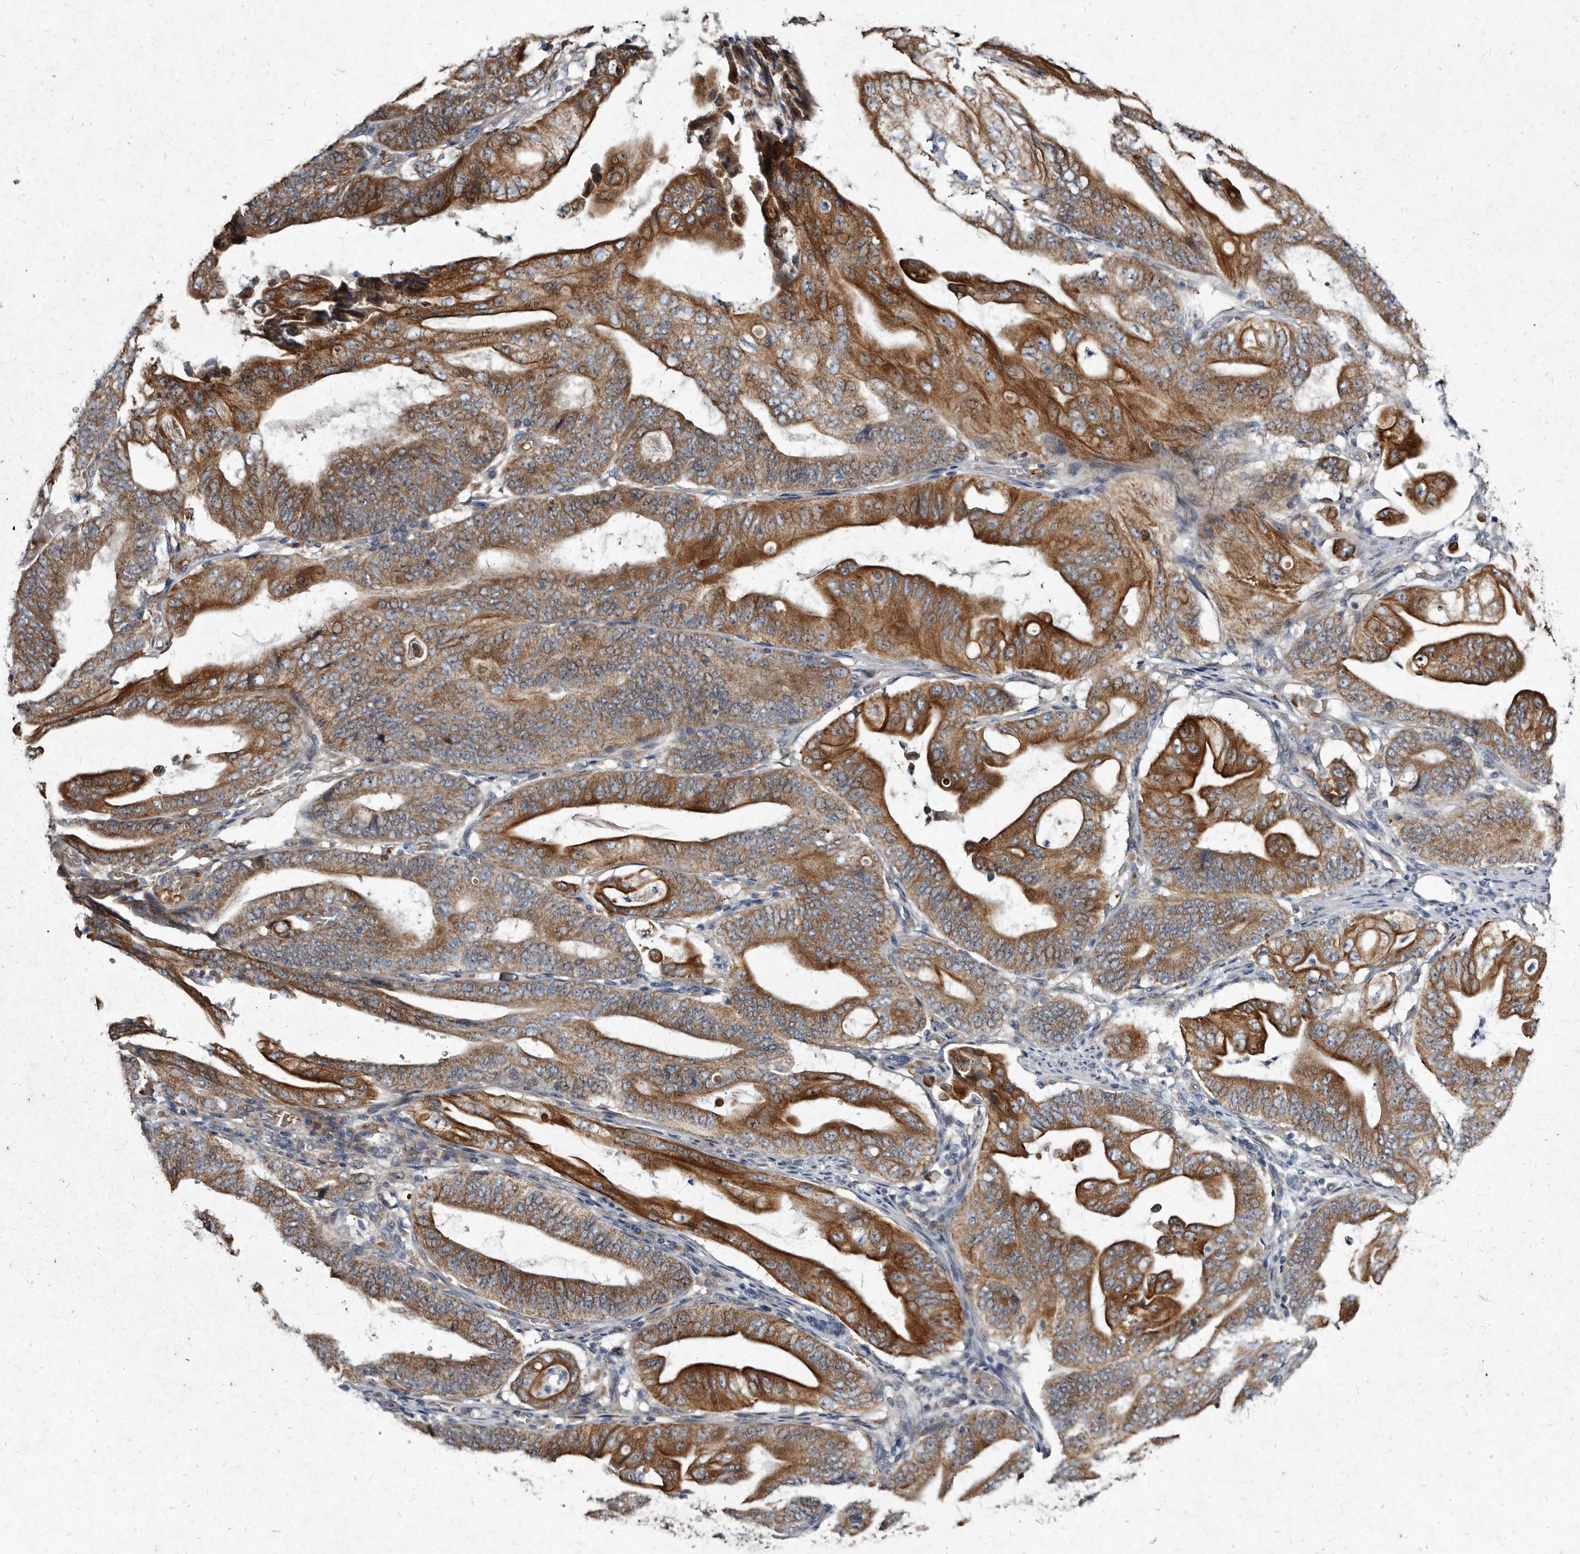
{"staining": {"intensity": "strong", "quantity": ">75%", "location": "cytoplasmic/membranous"}, "tissue": "stomach cancer", "cell_type": "Tumor cells", "image_type": "cancer", "snomed": [{"axis": "morphology", "description": "Adenocarcinoma, NOS"}, {"axis": "topography", "description": "Stomach"}], "caption": "Human stomach cancer (adenocarcinoma) stained for a protein (brown) displays strong cytoplasmic/membranous positive expression in approximately >75% of tumor cells.", "gene": "YPEL3", "patient": {"sex": "female", "age": 73}}